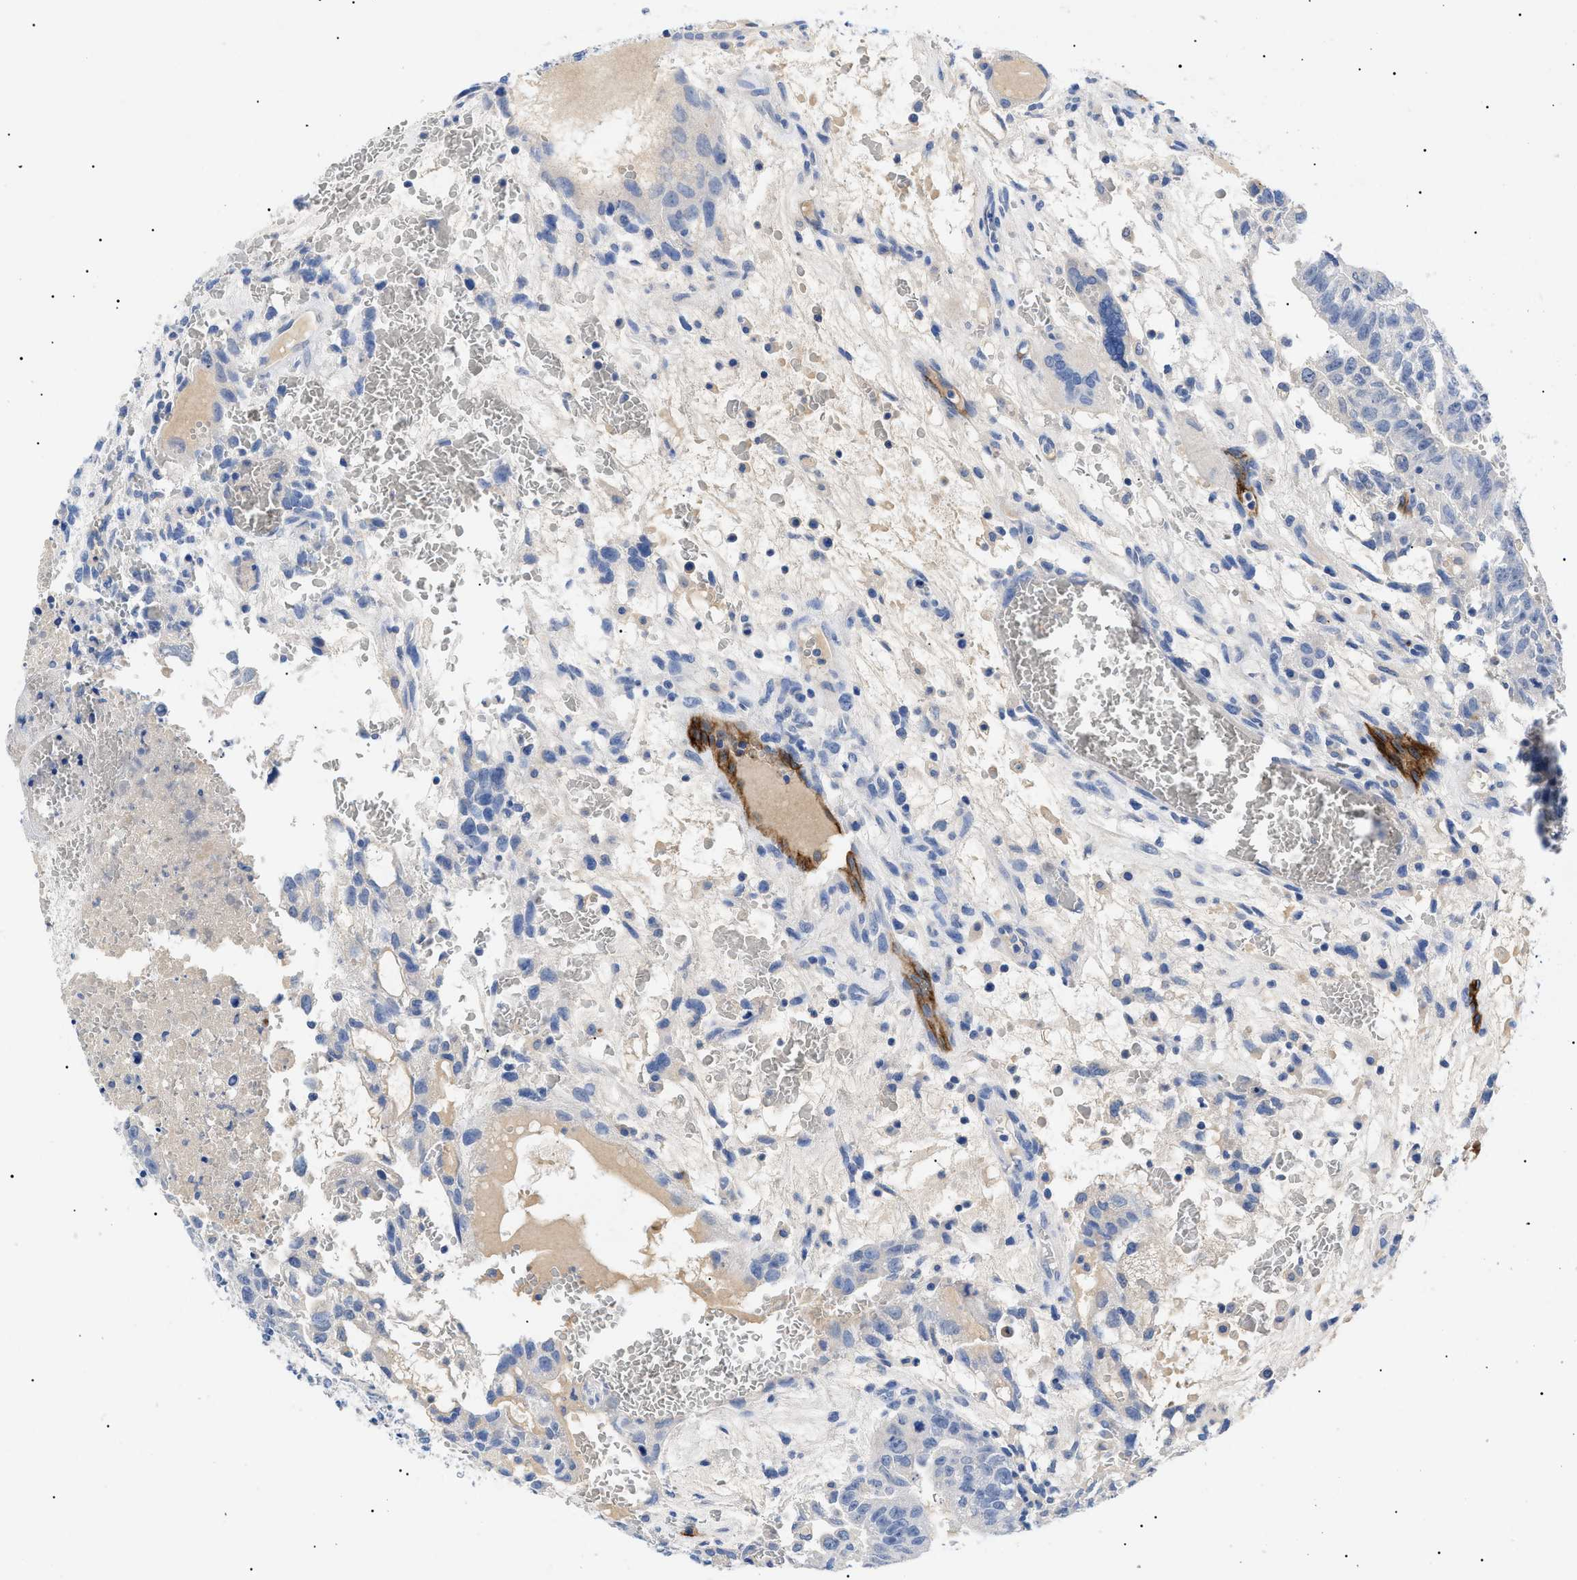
{"staining": {"intensity": "negative", "quantity": "none", "location": "none"}, "tissue": "testis cancer", "cell_type": "Tumor cells", "image_type": "cancer", "snomed": [{"axis": "morphology", "description": "Seminoma, NOS"}, {"axis": "morphology", "description": "Carcinoma, Embryonal, NOS"}, {"axis": "topography", "description": "Testis"}], "caption": "Image shows no significant protein staining in tumor cells of embryonal carcinoma (testis). (Brightfield microscopy of DAB IHC at high magnification).", "gene": "ACKR1", "patient": {"sex": "male", "age": 52}}